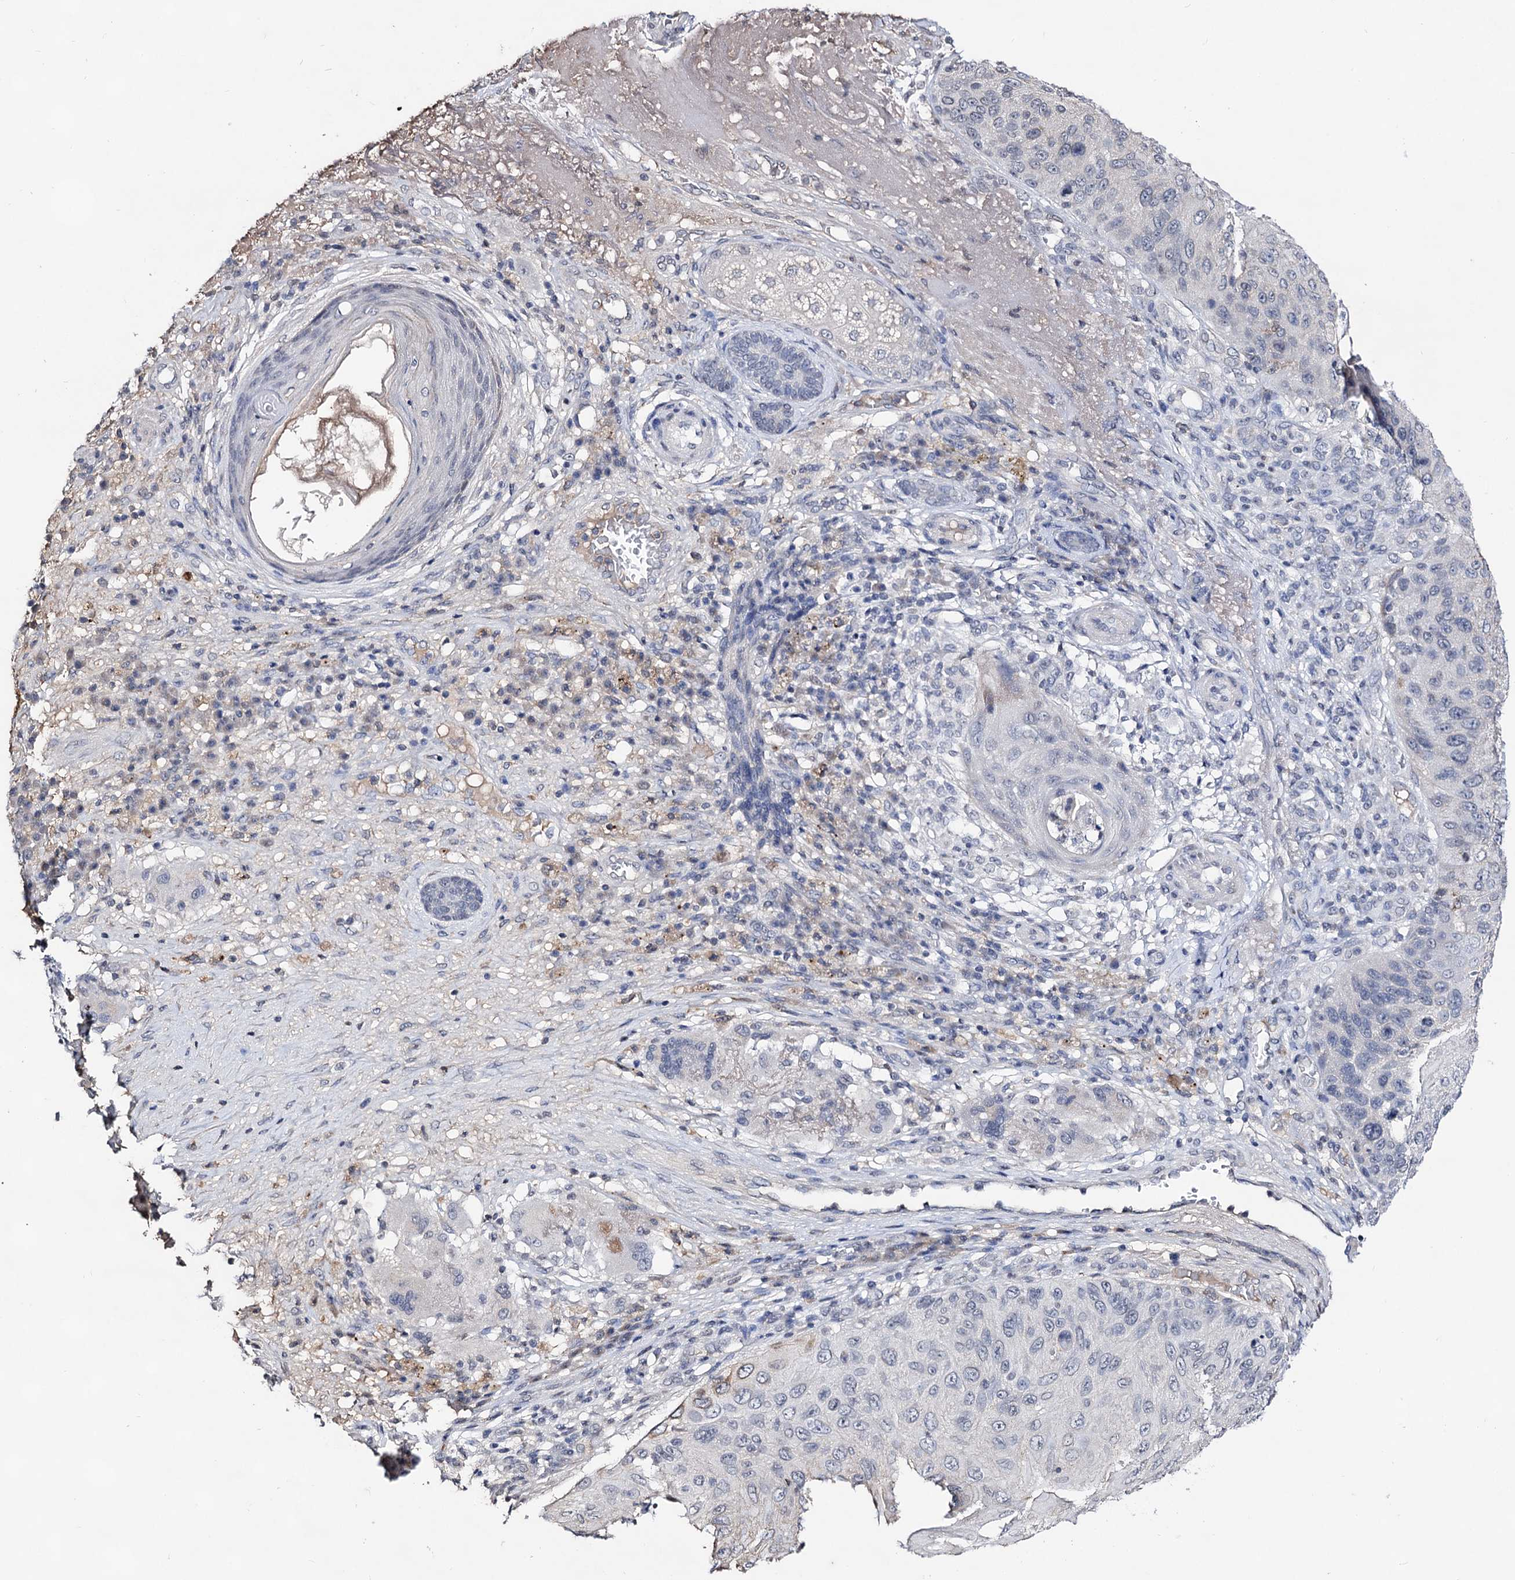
{"staining": {"intensity": "negative", "quantity": "none", "location": "none"}, "tissue": "skin cancer", "cell_type": "Tumor cells", "image_type": "cancer", "snomed": [{"axis": "morphology", "description": "Squamous cell carcinoma, NOS"}, {"axis": "topography", "description": "Skin"}], "caption": "High power microscopy micrograph of an immunohistochemistry (IHC) histopathology image of skin cancer, revealing no significant staining in tumor cells.", "gene": "PLIN1", "patient": {"sex": "female", "age": 88}}